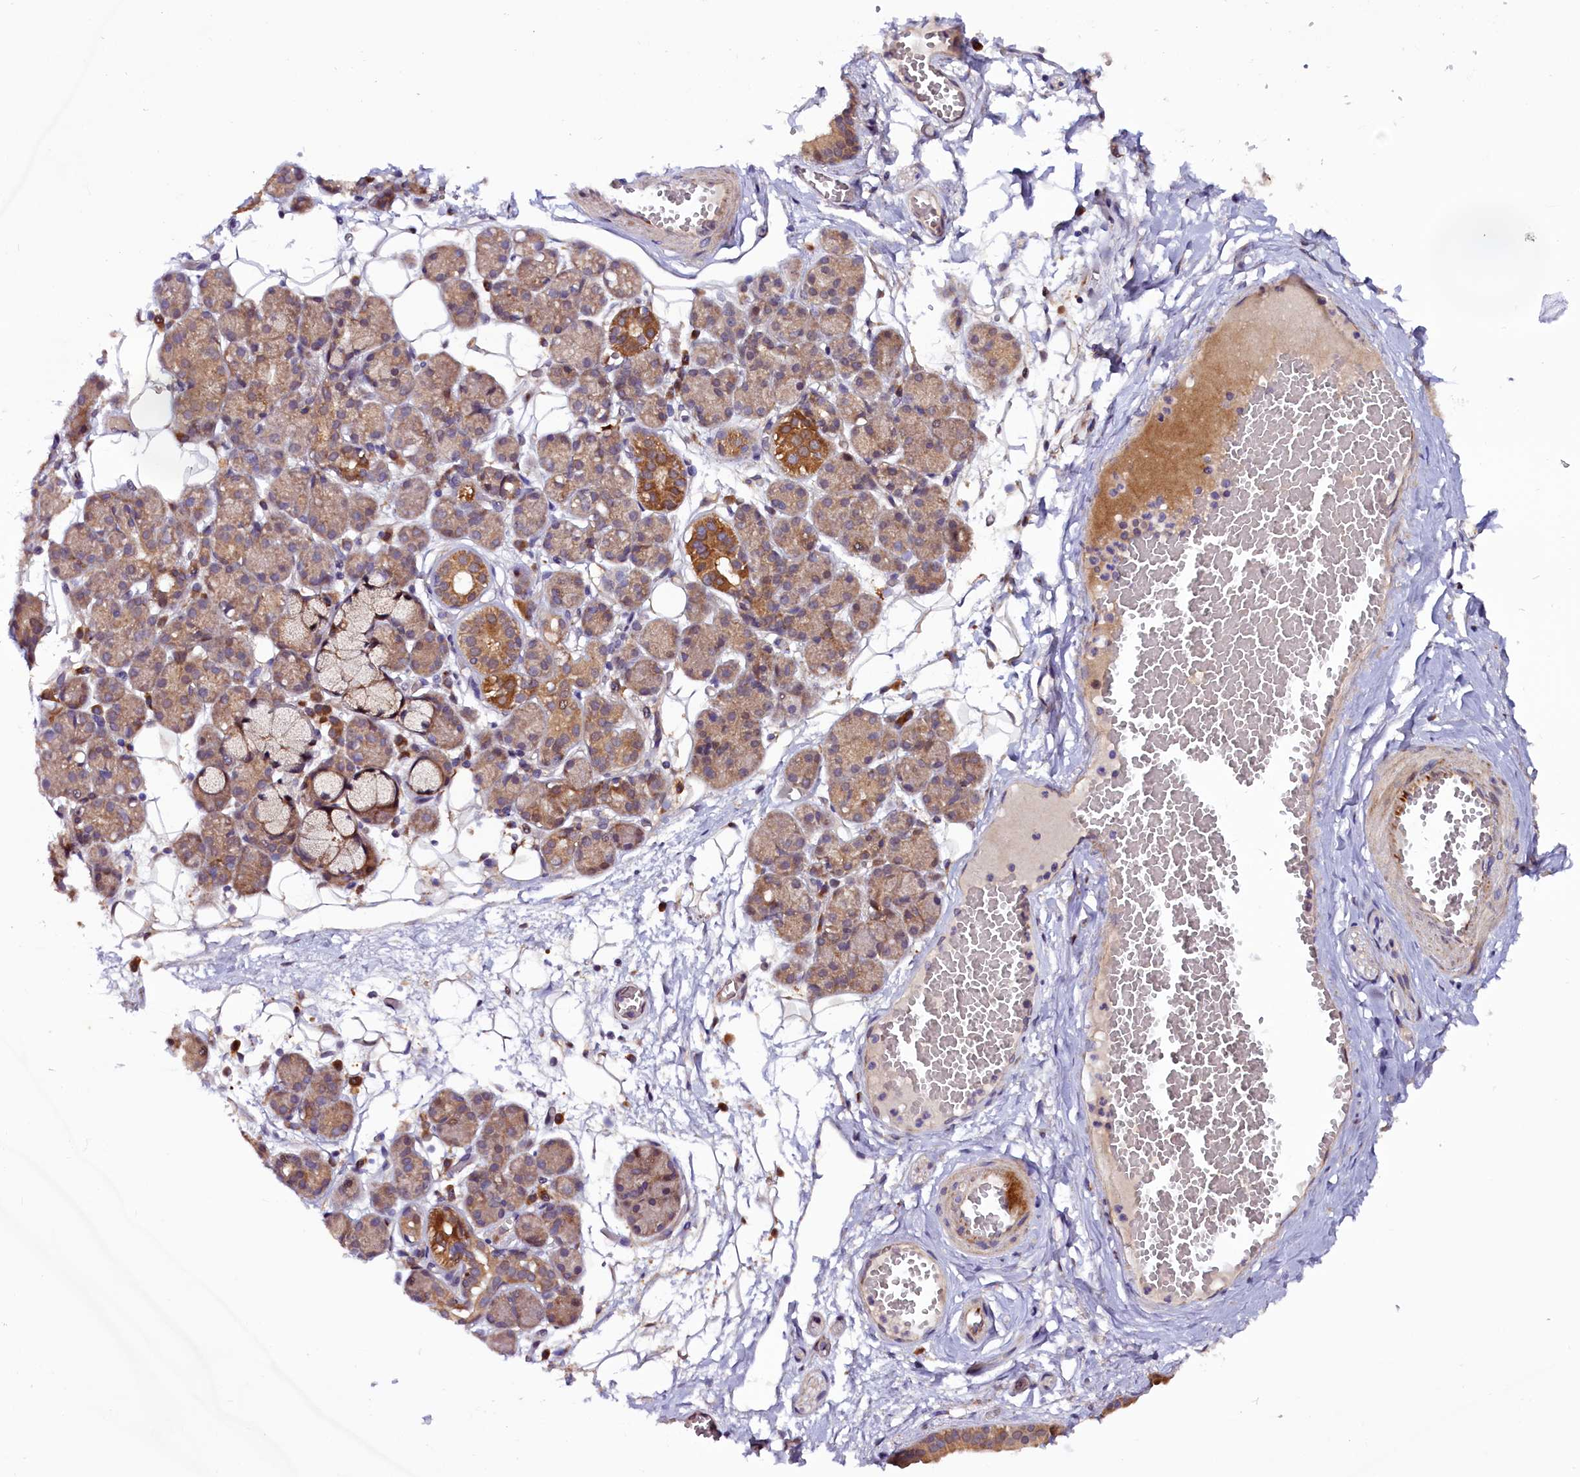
{"staining": {"intensity": "moderate", "quantity": "25%-75%", "location": "cytoplasmic/membranous"}, "tissue": "salivary gland", "cell_type": "Glandular cells", "image_type": "normal", "snomed": [{"axis": "morphology", "description": "Normal tissue, NOS"}, {"axis": "topography", "description": "Salivary gland"}], "caption": "Immunohistochemistry (IHC) (DAB) staining of normal human salivary gland reveals moderate cytoplasmic/membranous protein positivity in about 25%-75% of glandular cells.", "gene": "RPUSD2", "patient": {"sex": "male", "age": 63}}